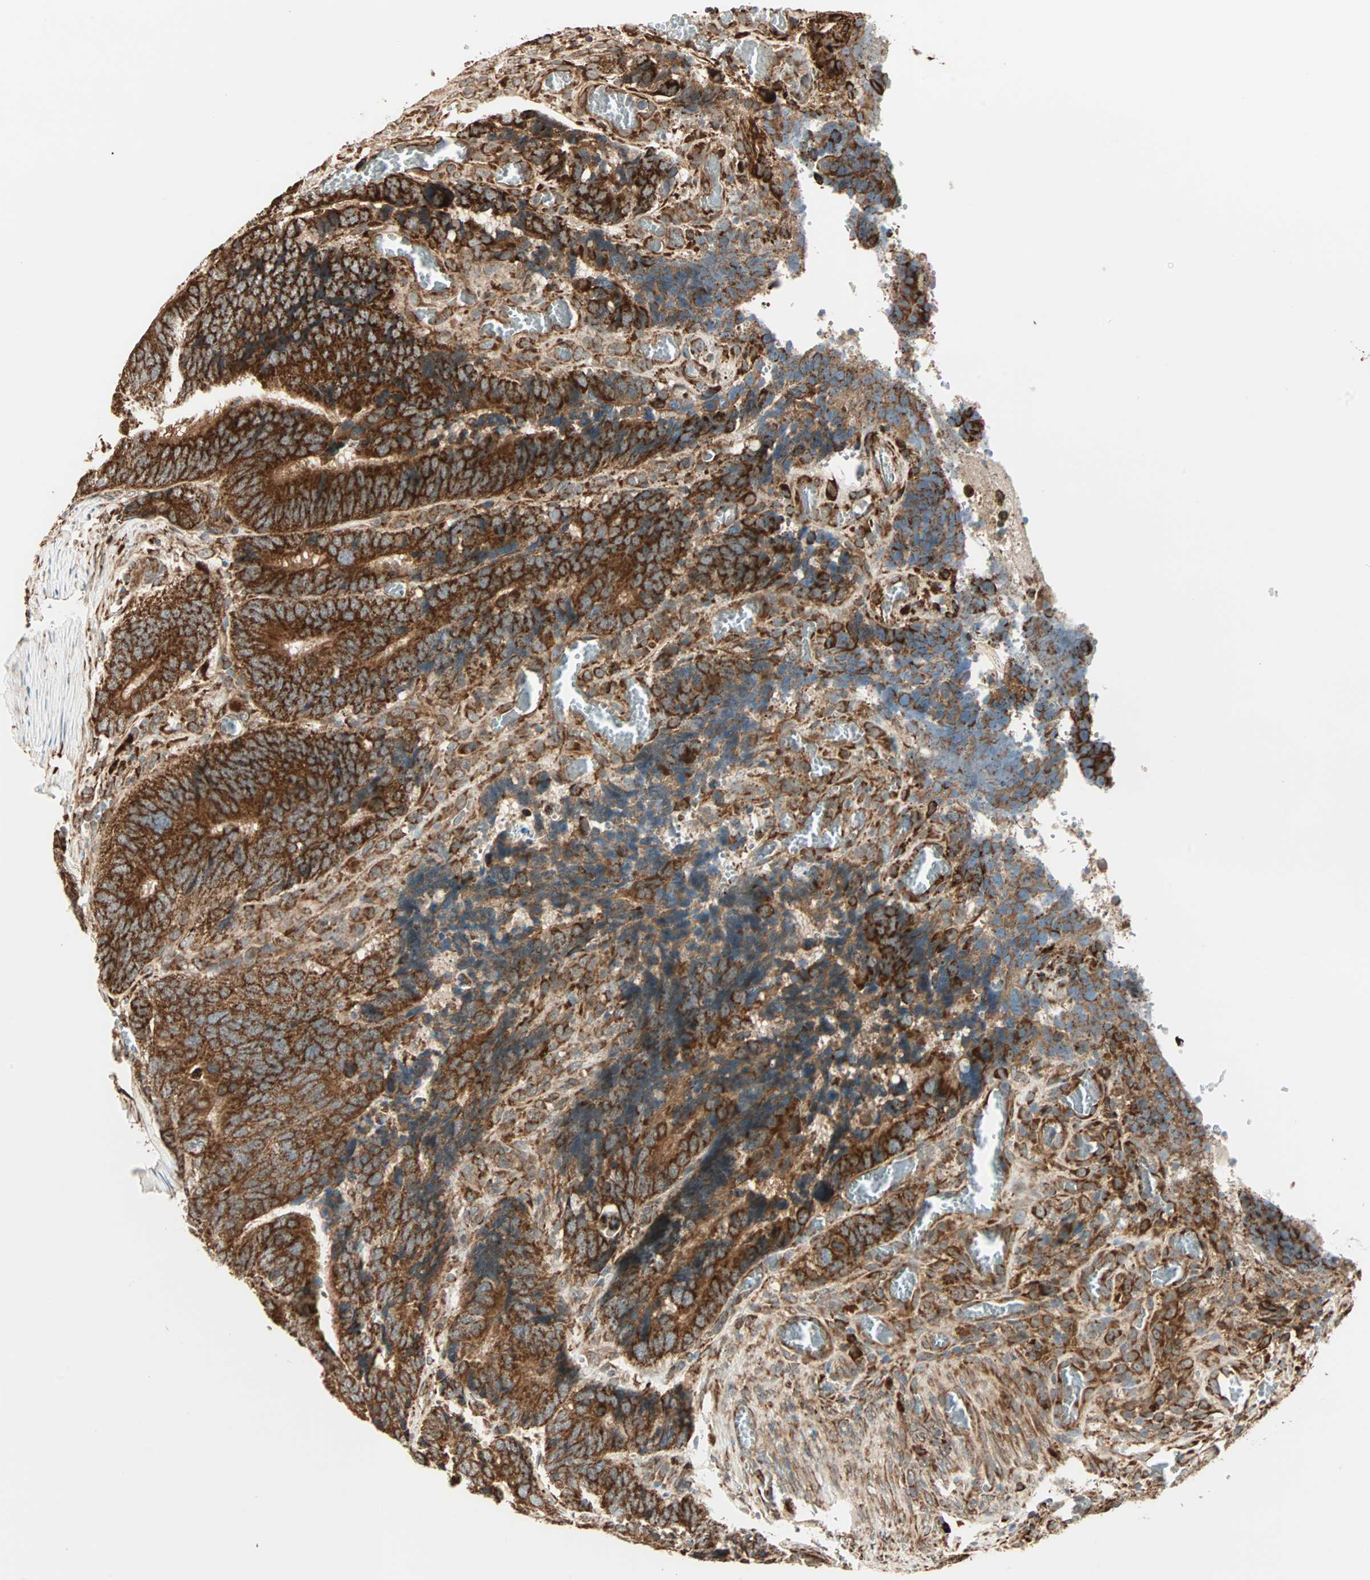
{"staining": {"intensity": "strong", "quantity": ">75%", "location": "cytoplasmic/membranous"}, "tissue": "colorectal cancer", "cell_type": "Tumor cells", "image_type": "cancer", "snomed": [{"axis": "morphology", "description": "Adenocarcinoma, NOS"}, {"axis": "topography", "description": "Colon"}], "caption": "There is high levels of strong cytoplasmic/membranous staining in tumor cells of colorectal adenocarcinoma, as demonstrated by immunohistochemical staining (brown color).", "gene": "P4HA1", "patient": {"sex": "male", "age": 72}}